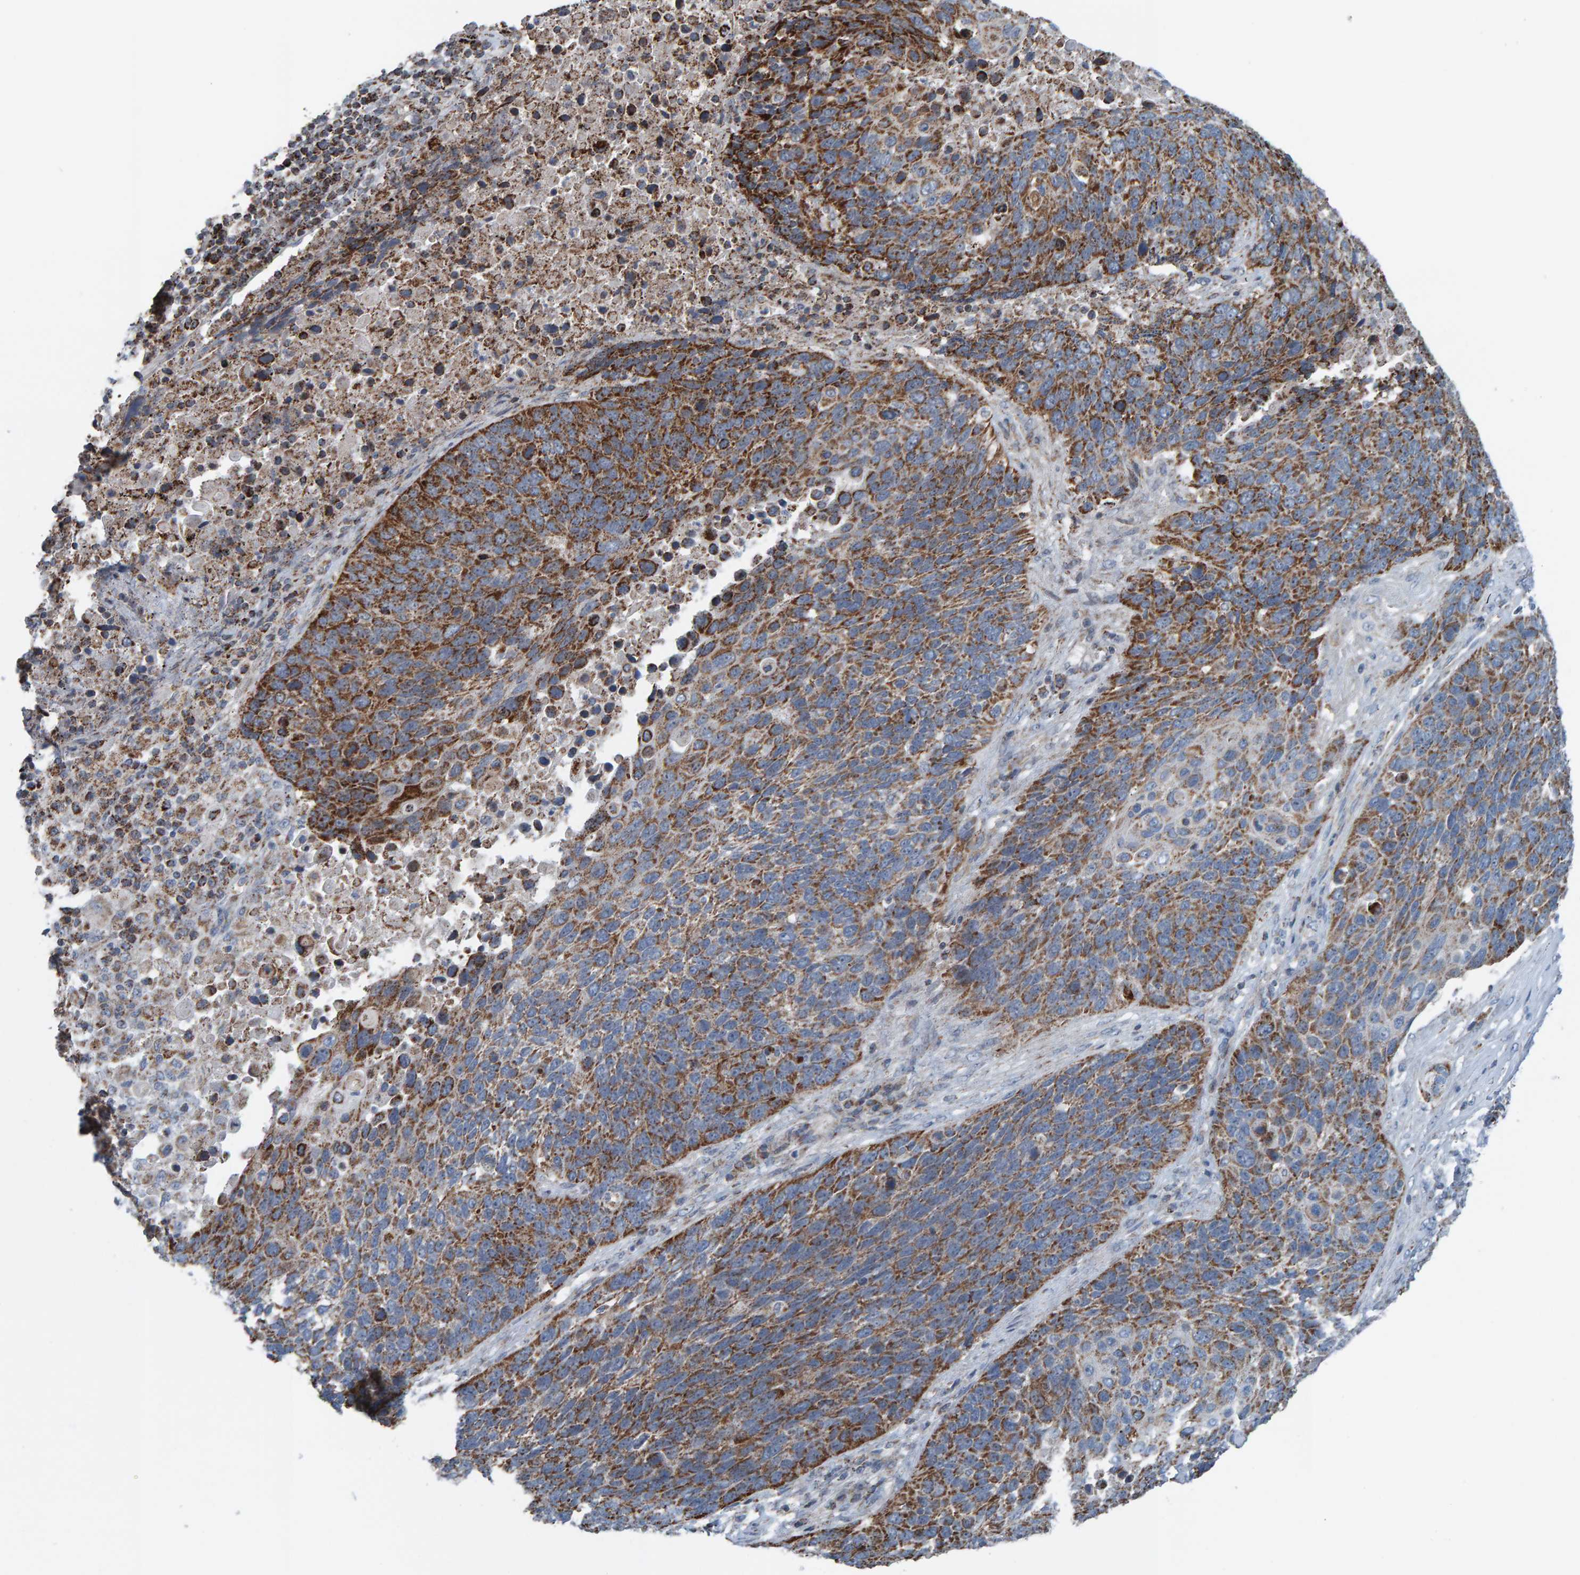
{"staining": {"intensity": "strong", "quantity": "25%-75%", "location": "cytoplasmic/membranous"}, "tissue": "lung cancer", "cell_type": "Tumor cells", "image_type": "cancer", "snomed": [{"axis": "morphology", "description": "Squamous cell carcinoma, NOS"}, {"axis": "topography", "description": "Lung"}], "caption": "This histopathology image exhibits squamous cell carcinoma (lung) stained with IHC to label a protein in brown. The cytoplasmic/membranous of tumor cells show strong positivity for the protein. Nuclei are counter-stained blue.", "gene": "ZNF48", "patient": {"sex": "male", "age": 66}}